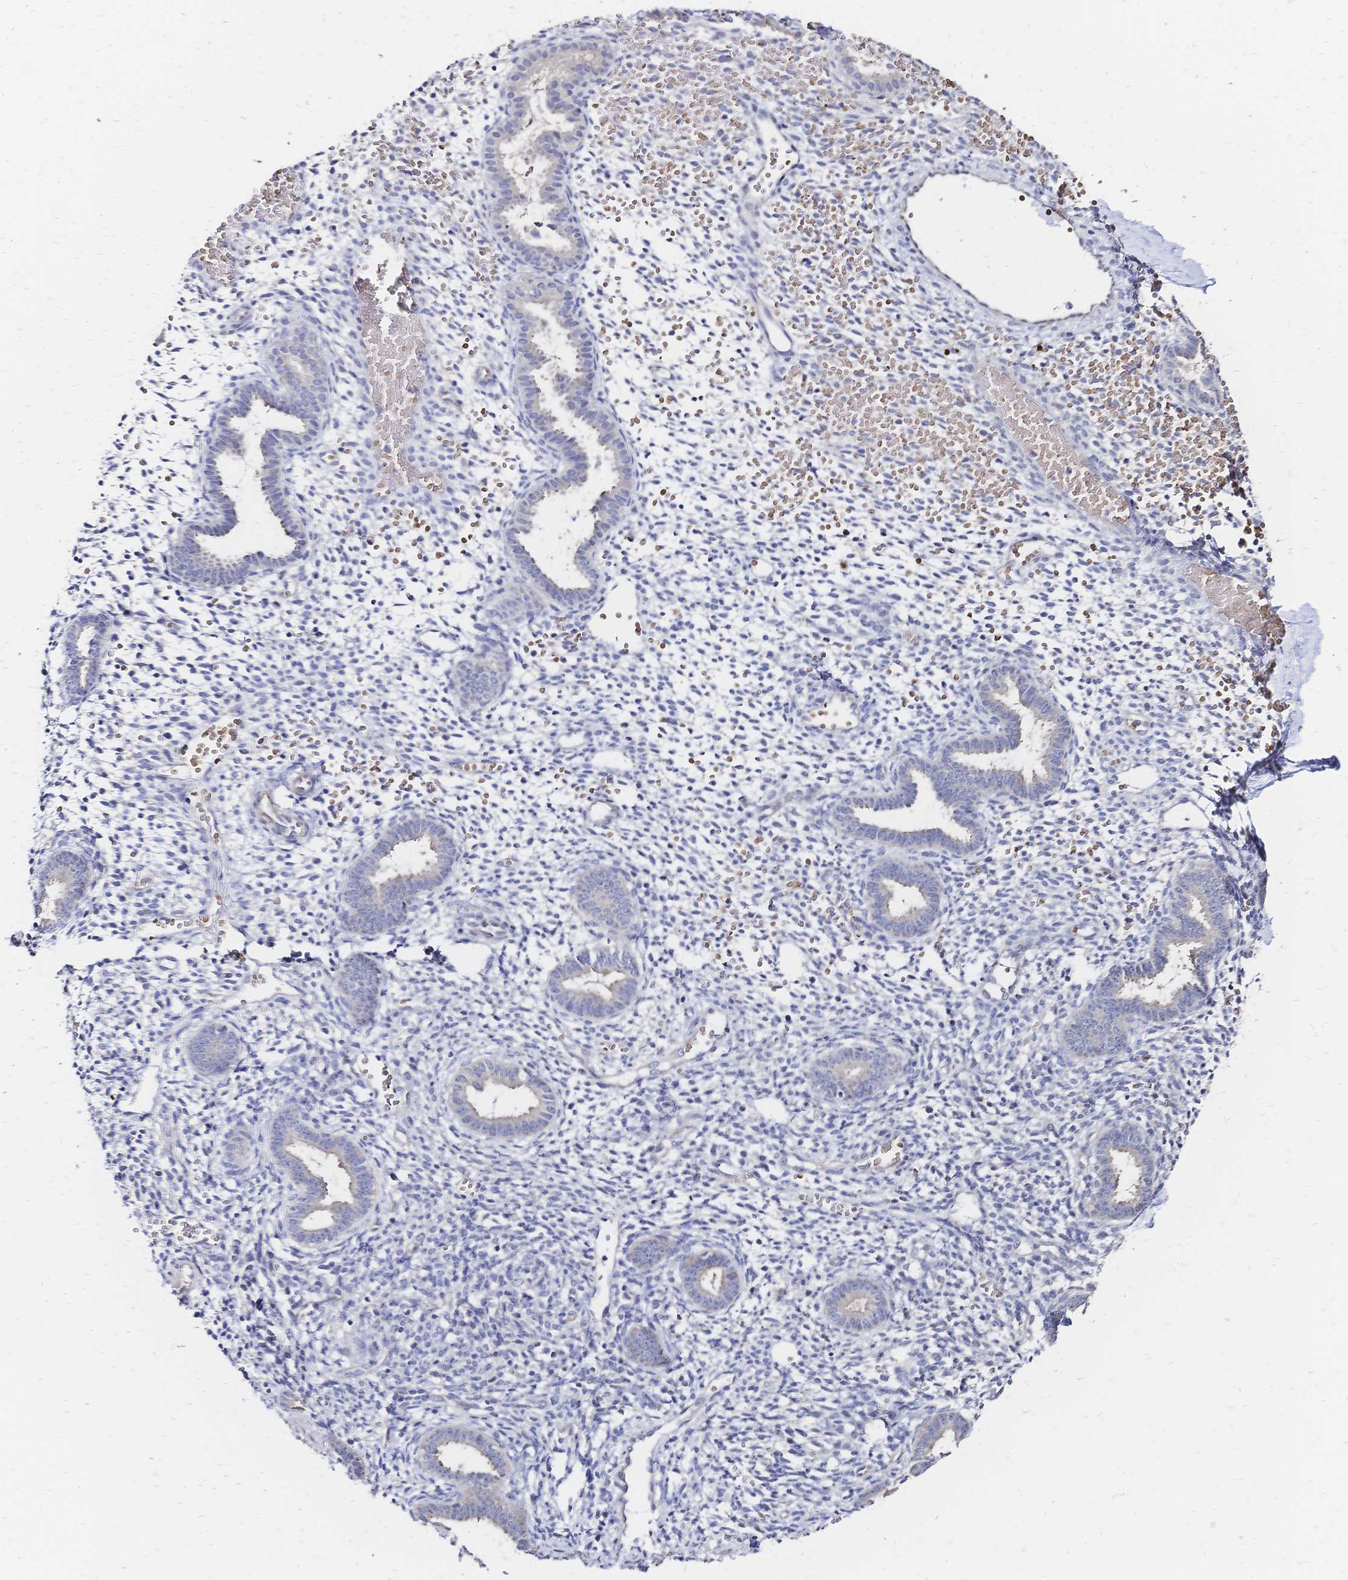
{"staining": {"intensity": "negative", "quantity": "none", "location": "none"}, "tissue": "endometrium", "cell_type": "Cells in endometrial stroma", "image_type": "normal", "snomed": [{"axis": "morphology", "description": "Normal tissue, NOS"}, {"axis": "topography", "description": "Endometrium"}], "caption": "IHC of unremarkable endometrium exhibits no staining in cells in endometrial stroma. (Immunohistochemistry (ihc), brightfield microscopy, high magnification).", "gene": "SLC5A1", "patient": {"sex": "female", "age": 36}}